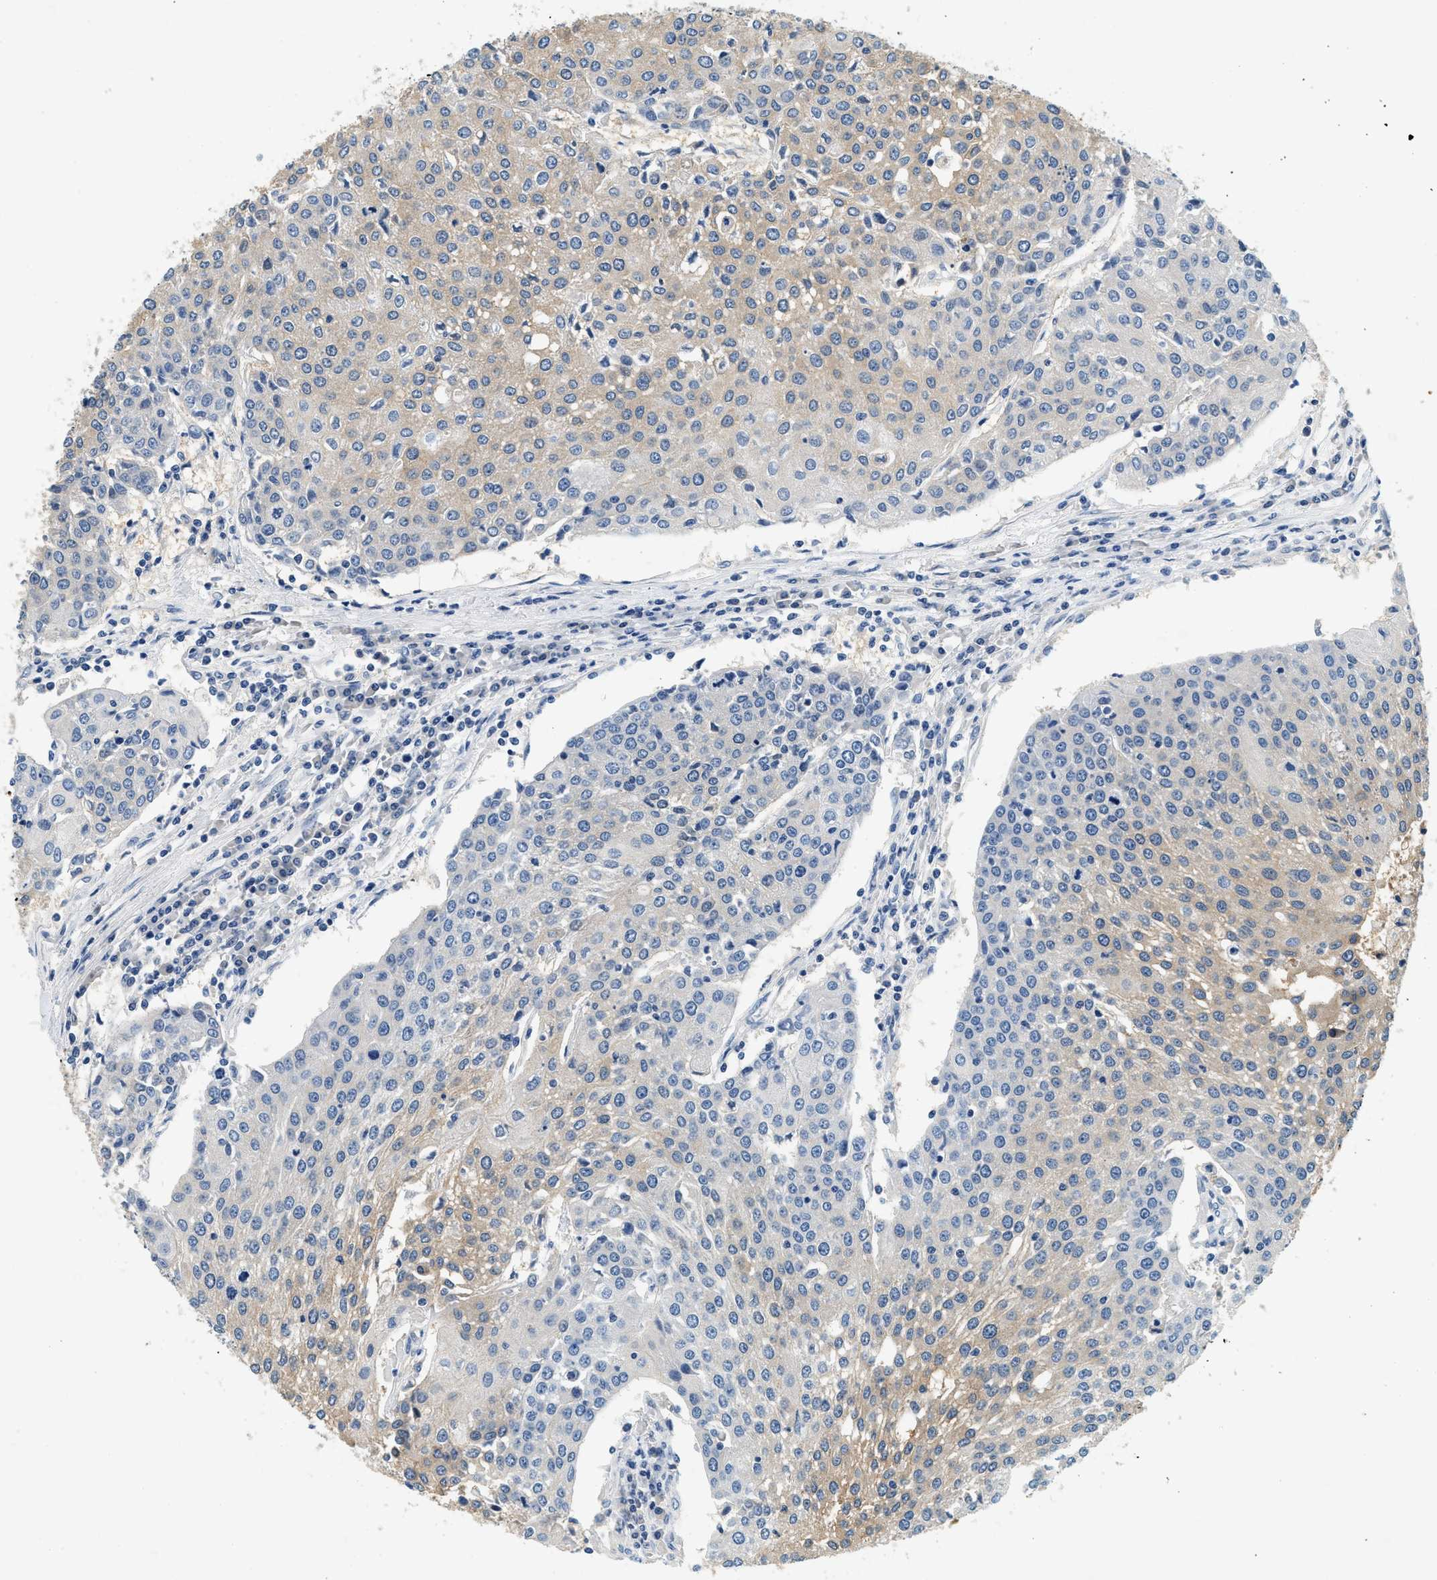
{"staining": {"intensity": "weak", "quantity": "<25%", "location": "cytoplasmic/membranous"}, "tissue": "urothelial cancer", "cell_type": "Tumor cells", "image_type": "cancer", "snomed": [{"axis": "morphology", "description": "Urothelial carcinoma, High grade"}, {"axis": "topography", "description": "Urinary bladder"}], "caption": "High magnification brightfield microscopy of urothelial carcinoma (high-grade) stained with DAB (brown) and counterstained with hematoxylin (blue): tumor cells show no significant expression.", "gene": "SLC35E1", "patient": {"sex": "female", "age": 85}}